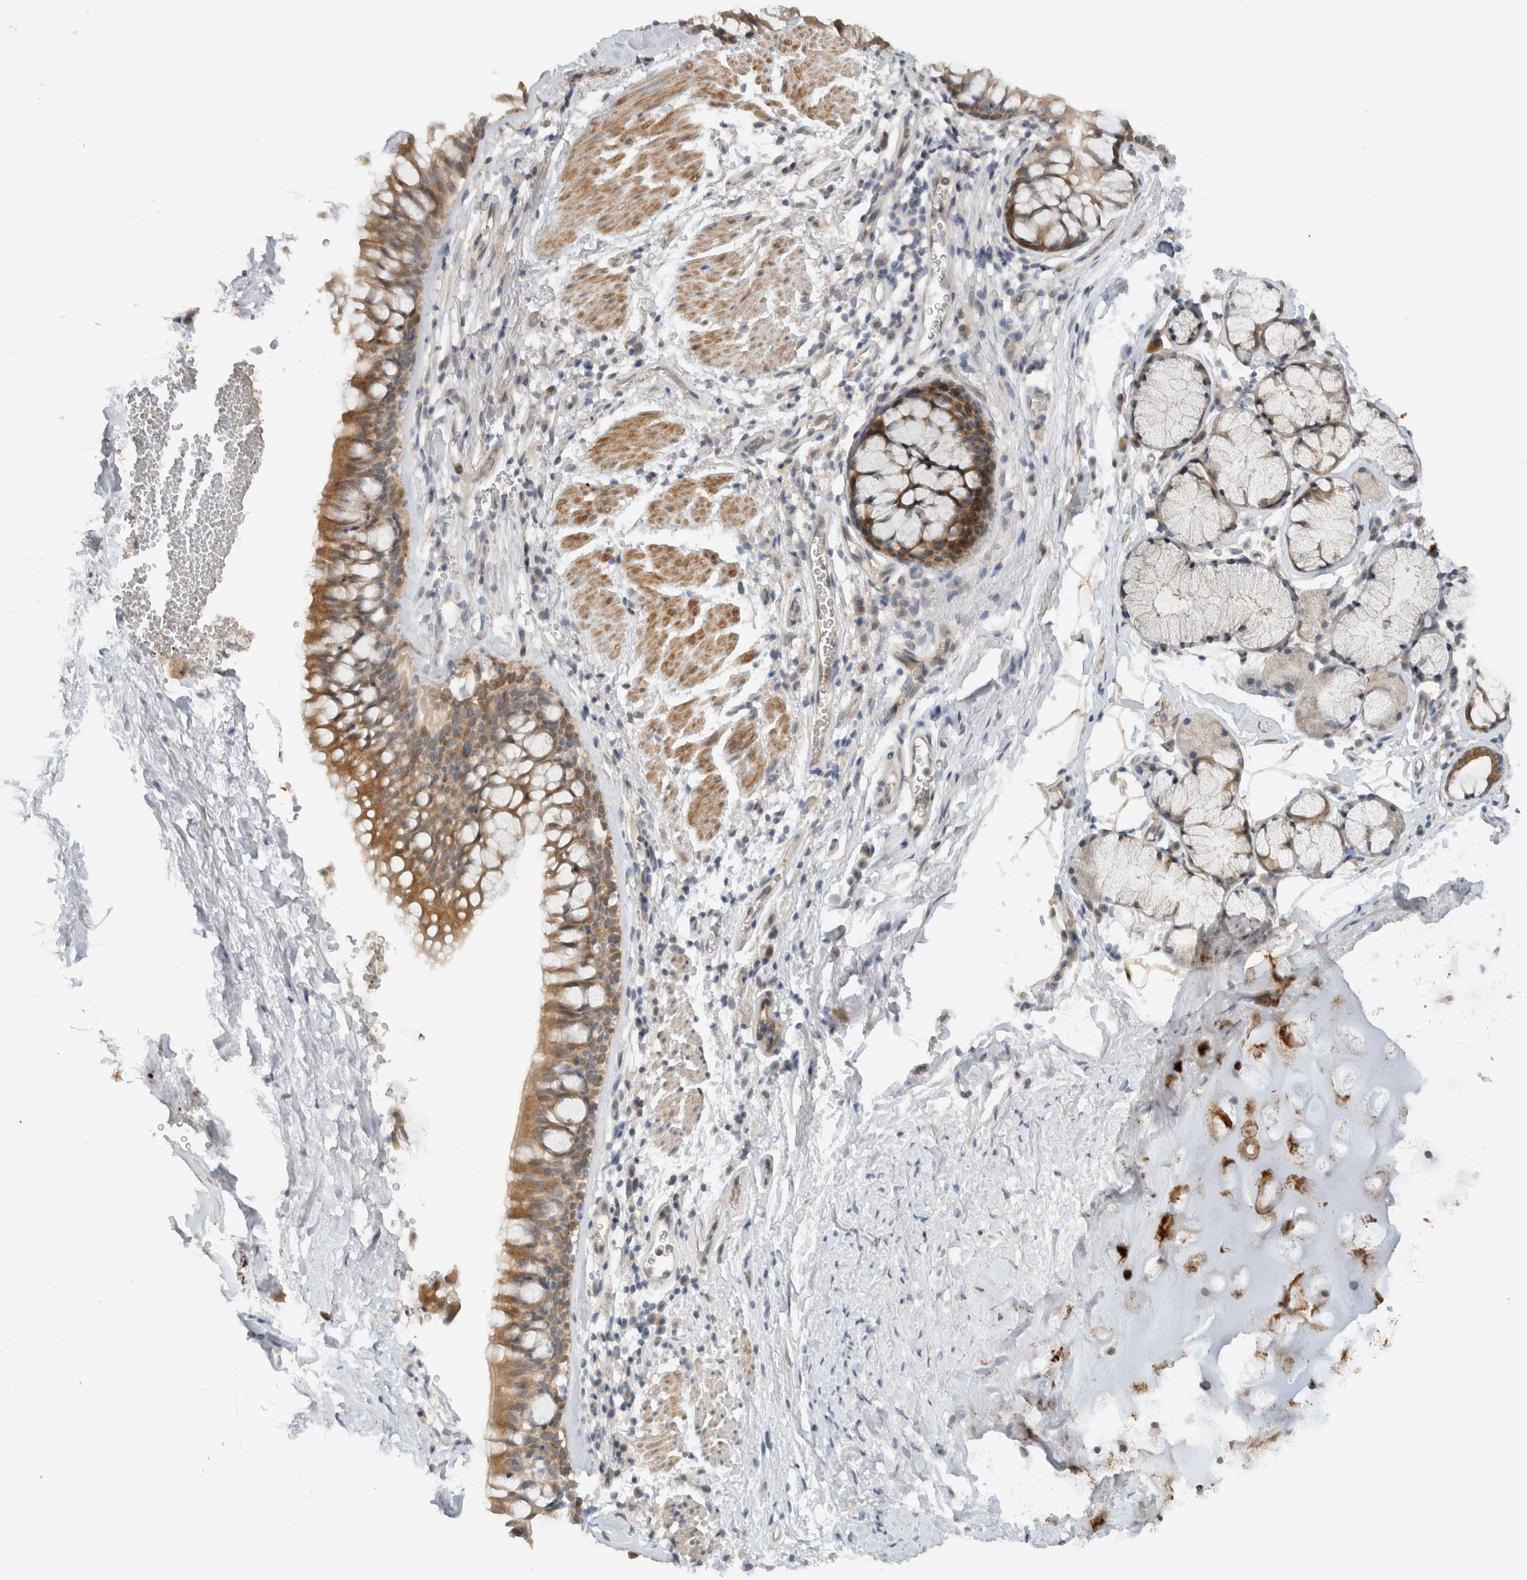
{"staining": {"intensity": "moderate", "quantity": ">75%", "location": "cytoplasmic/membranous"}, "tissue": "bronchus", "cell_type": "Respiratory epithelial cells", "image_type": "normal", "snomed": [{"axis": "morphology", "description": "Normal tissue, NOS"}, {"axis": "topography", "description": "Cartilage tissue"}, {"axis": "topography", "description": "Bronchus"}], "caption": "Immunohistochemistry (DAB) staining of normal human bronchus displays moderate cytoplasmic/membranous protein expression in approximately >75% of respiratory epithelial cells. (DAB = brown stain, brightfield microscopy at high magnification).", "gene": "ERCC6L2", "patient": {"sex": "female", "age": 53}}